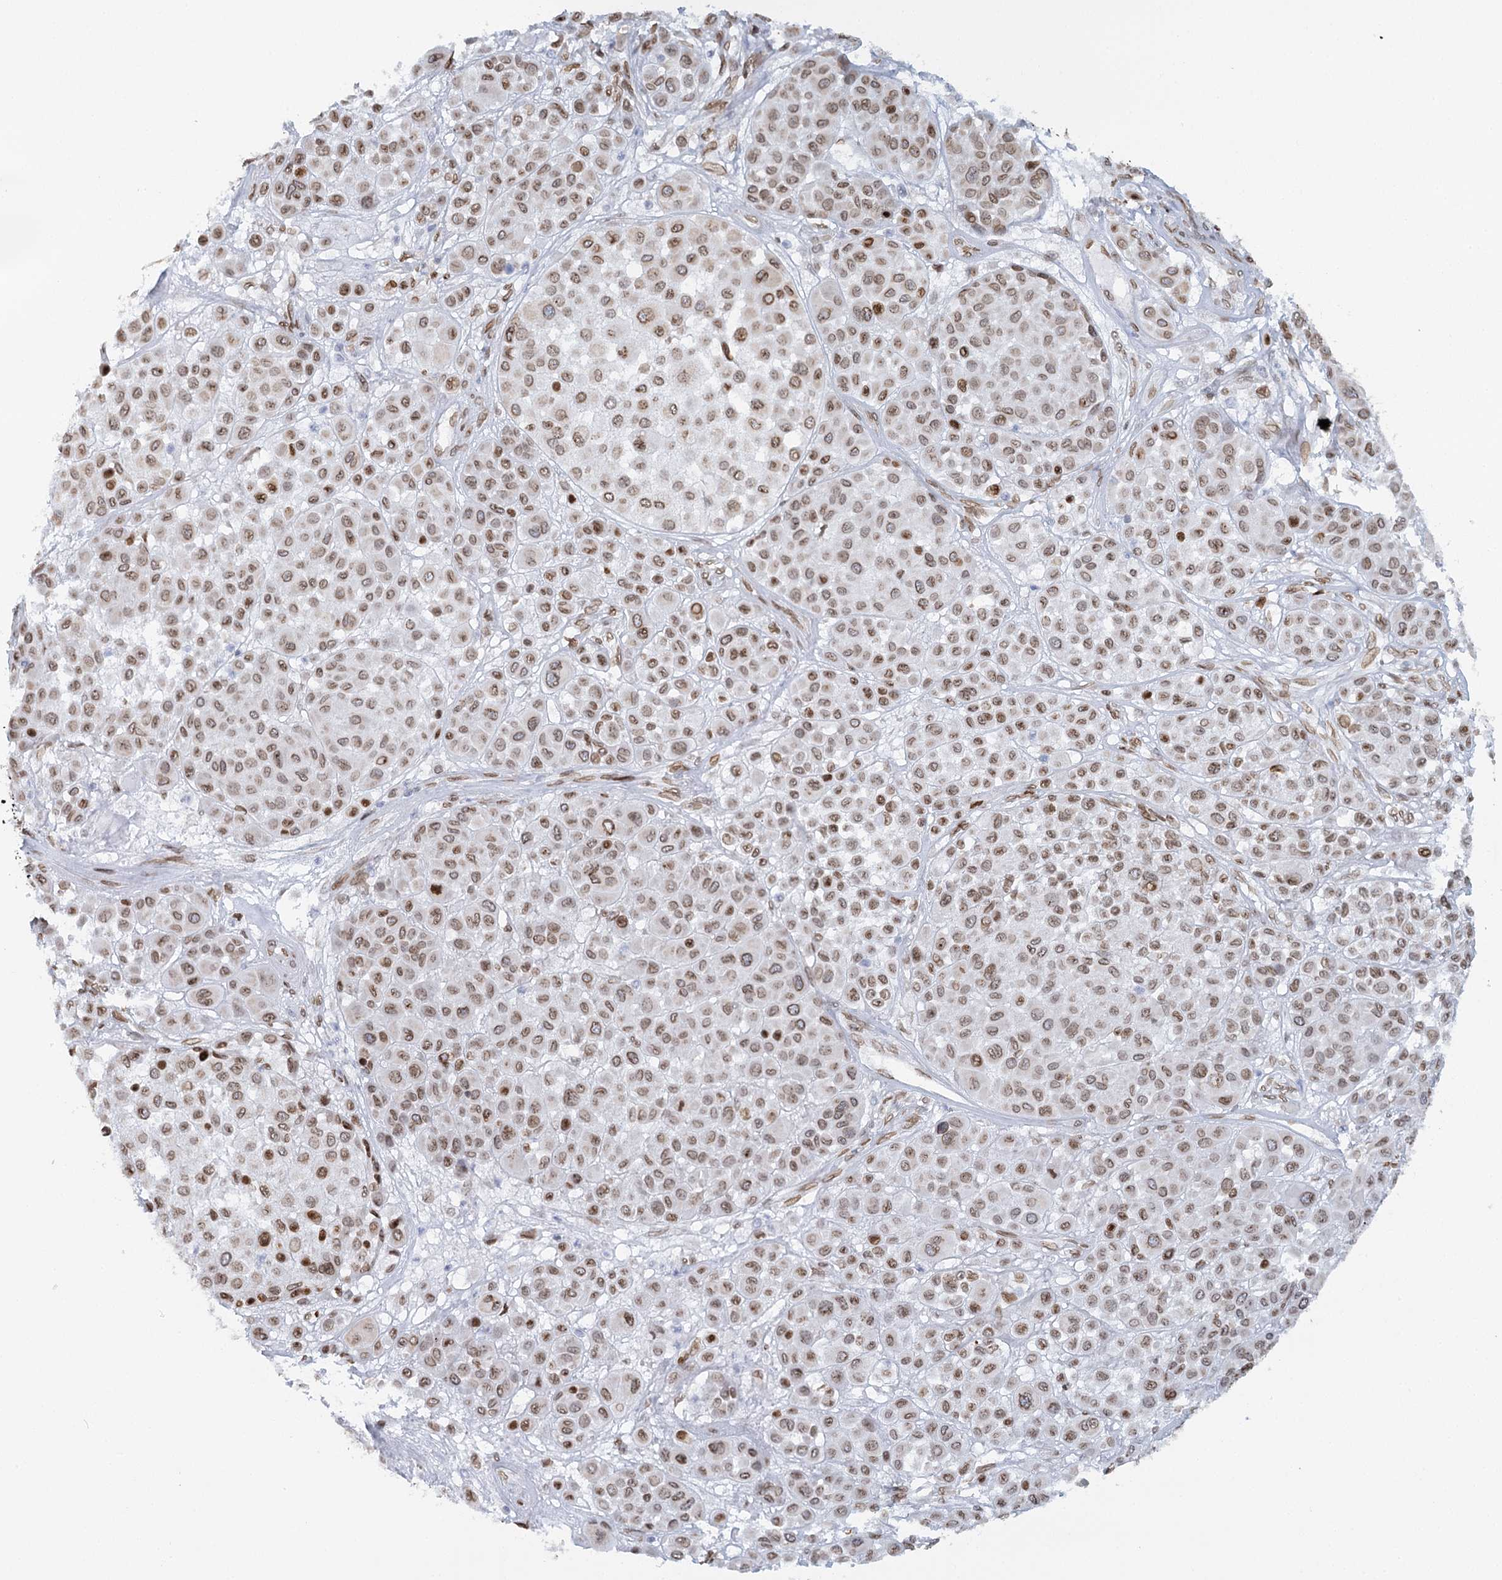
{"staining": {"intensity": "moderate", "quantity": ">75%", "location": "cytoplasmic/membranous,nuclear"}, "tissue": "melanoma", "cell_type": "Tumor cells", "image_type": "cancer", "snomed": [{"axis": "morphology", "description": "Malignant melanoma, Metastatic site"}, {"axis": "topography", "description": "Soft tissue"}], "caption": "Tumor cells exhibit moderate cytoplasmic/membranous and nuclear expression in approximately >75% of cells in melanoma.", "gene": "VWA5A", "patient": {"sex": "male", "age": 41}}